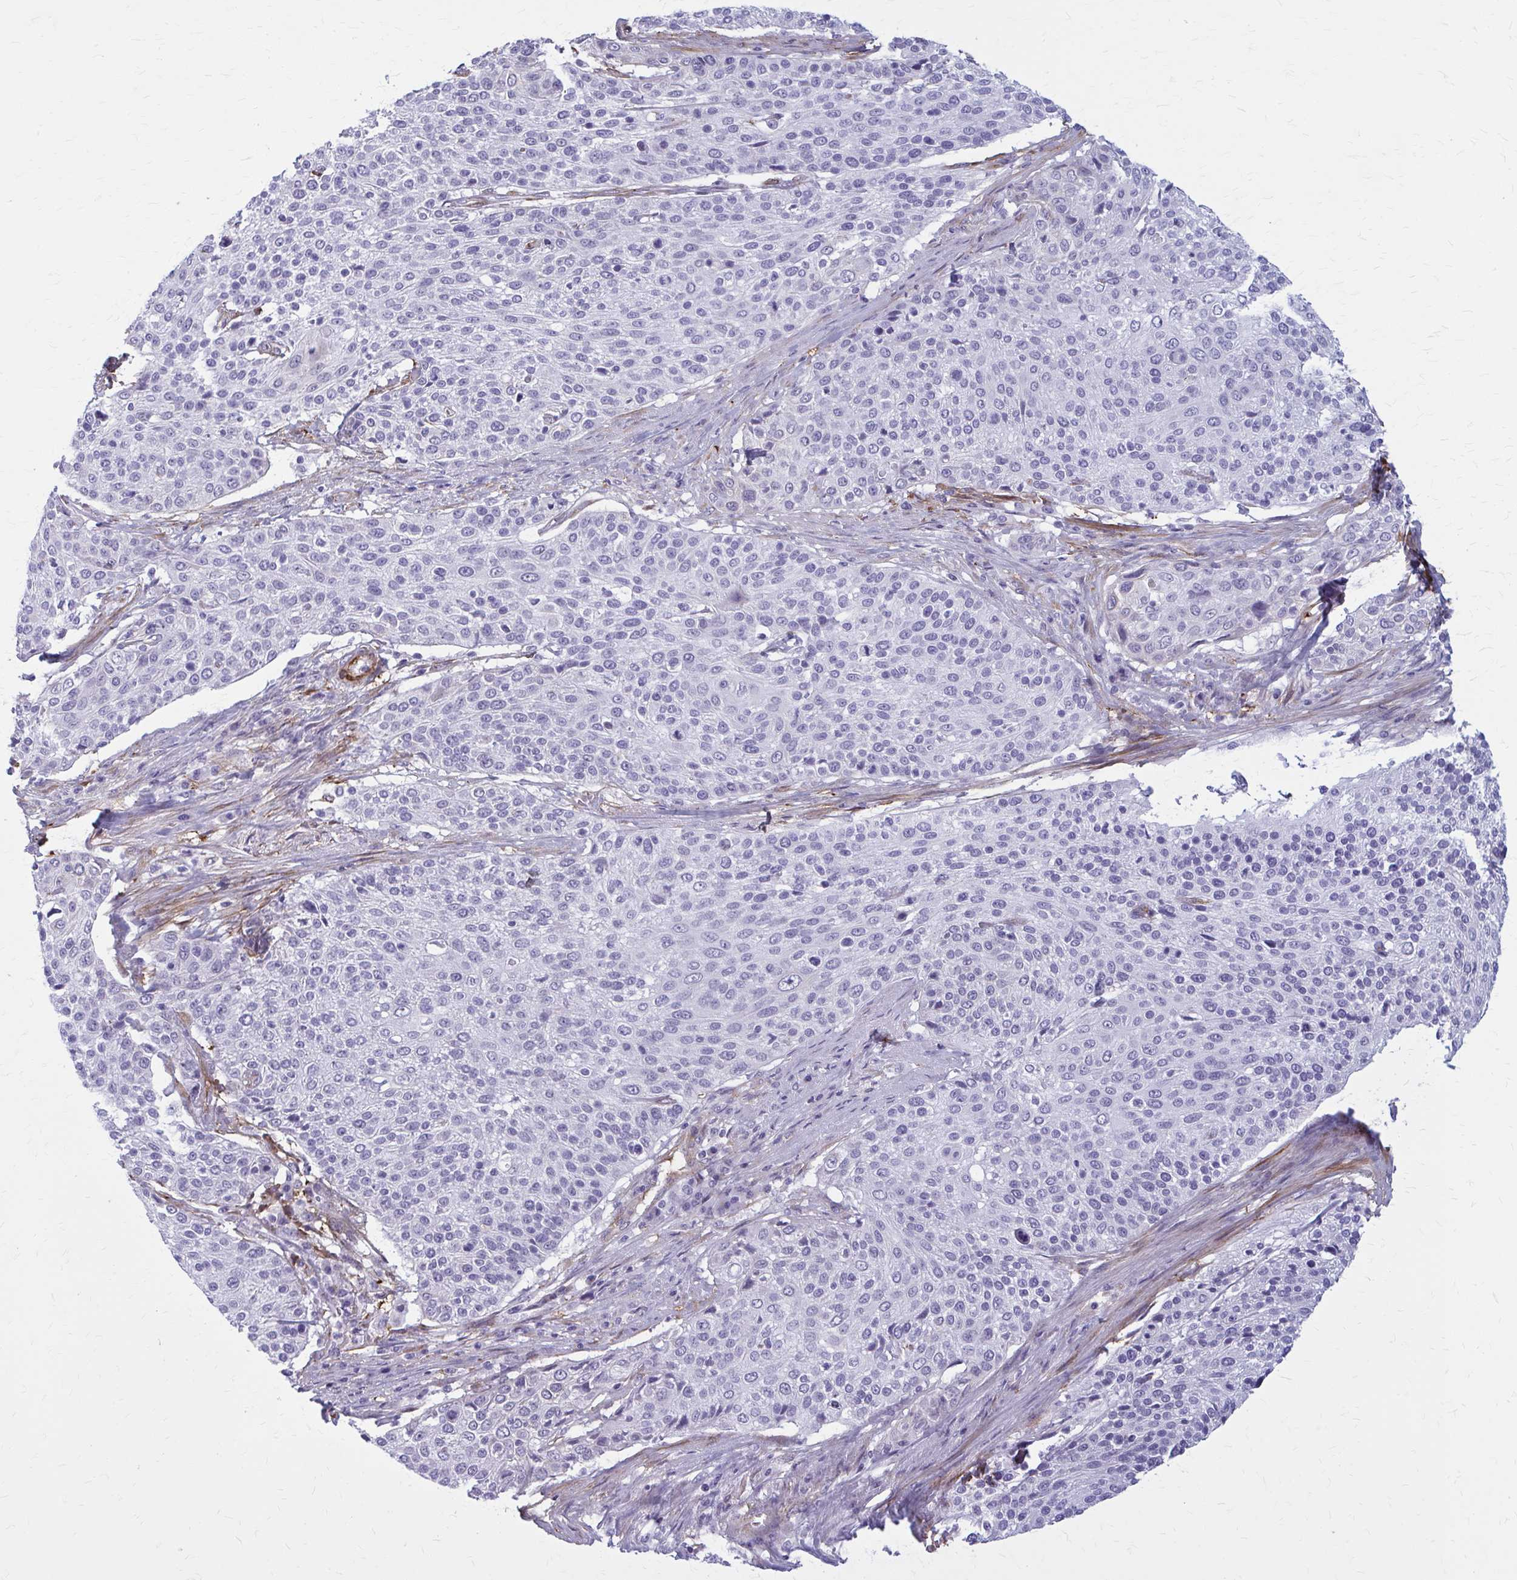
{"staining": {"intensity": "negative", "quantity": "none", "location": "none"}, "tissue": "cervical cancer", "cell_type": "Tumor cells", "image_type": "cancer", "snomed": [{"axis": "morphology", "description": "Squamous cell carcinoma, NOS"}, {"axis": "topography", "description": "Cervix"}], "caption": "The IHC histopathology image has no significant staining in tumor cells of cervical cancer tissue.", "gene": "AKAP12", "patient": {"sex": "female", "age": 31}}